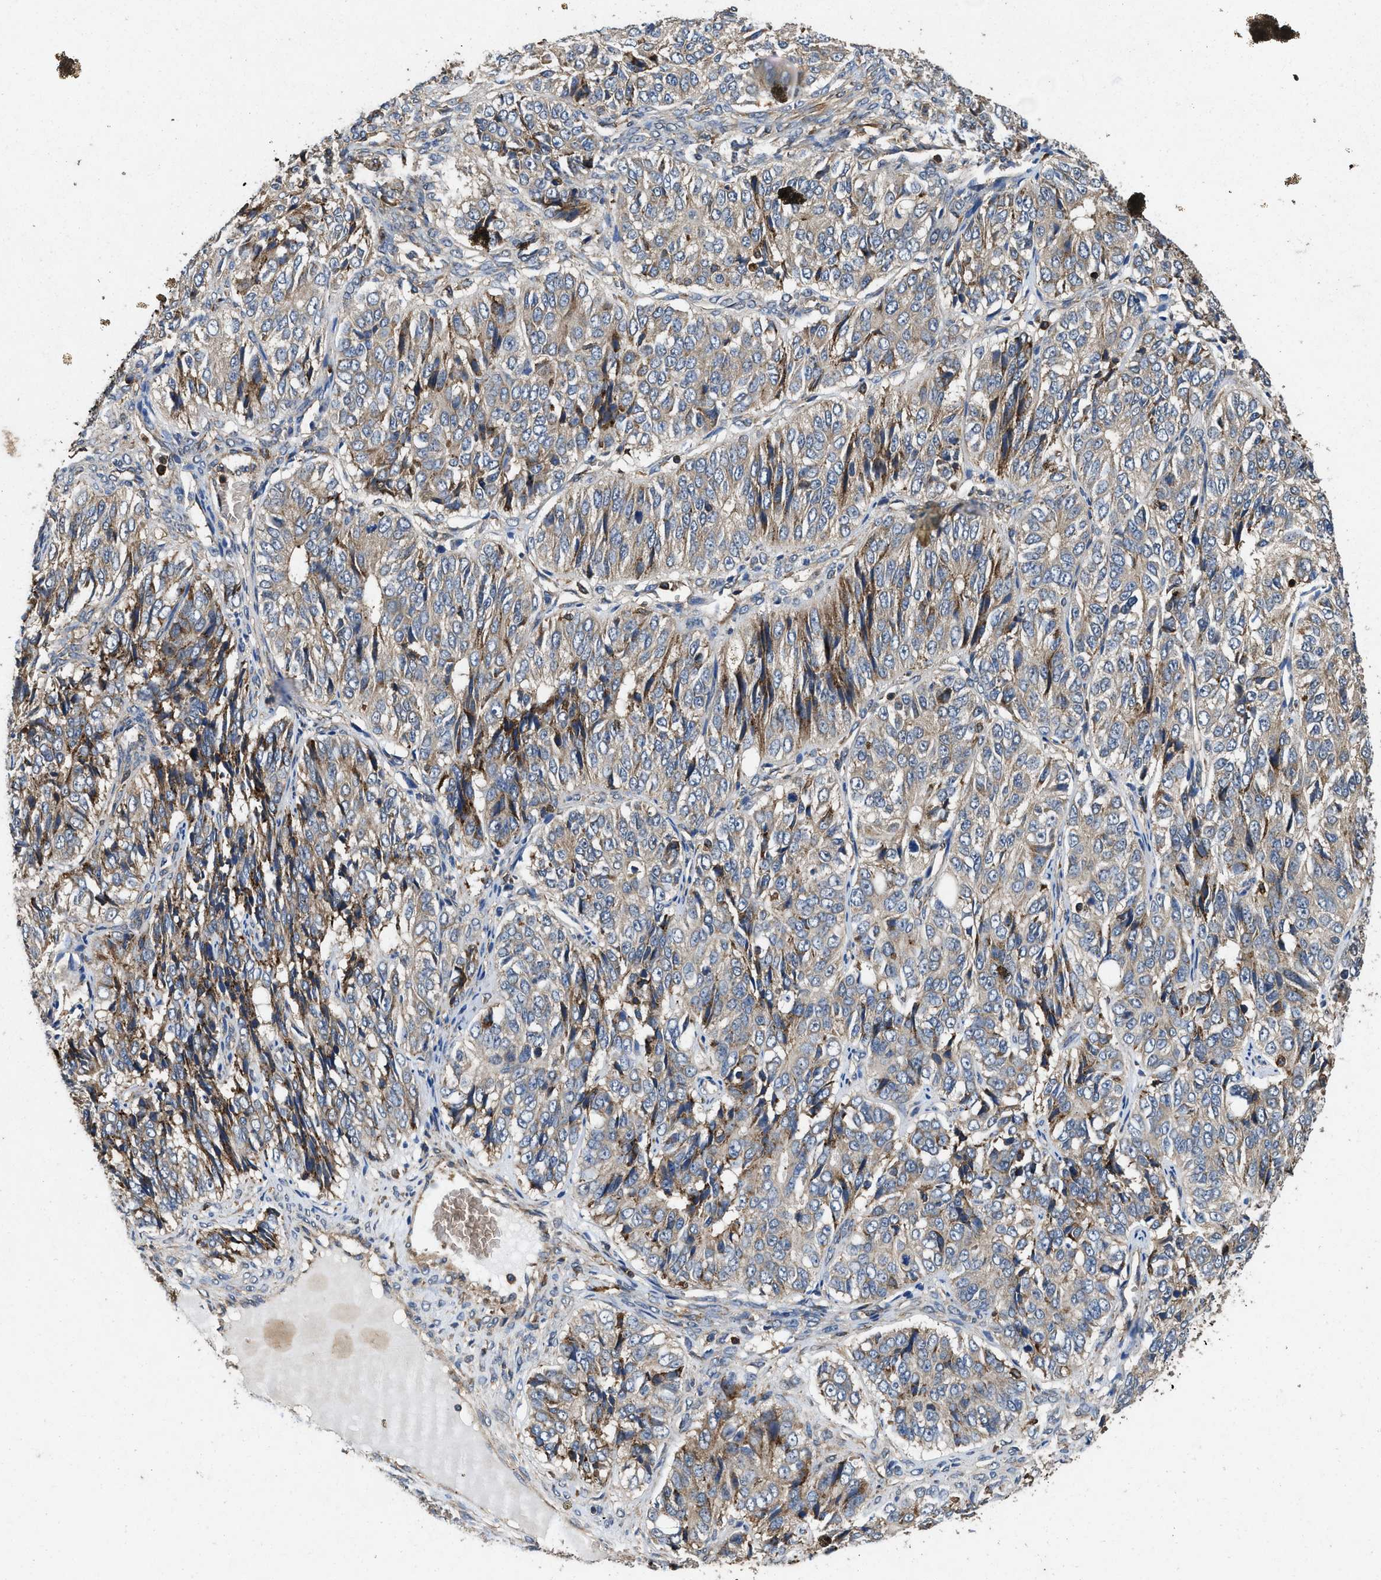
{"staining": {"intensity": "weak", "quantity": ">75%", "location": "cytoplasmic/membranous"}, "tissue": "ovarian cancer", "cell_type": "Tumor cells", "image_type": "cancer", "snomed": [{"axis": "morphology", "description": "Carcinoma, endometroid"}, {"axis": "topography", "description": "Ovary"}], "caption": "A brown stain shows weak cytoplasmic/membranous staining of a protein in human ovarian cancer tumor cells.", "gene": "LINGO2", "patient": {"sex": "female", "age": 51}}